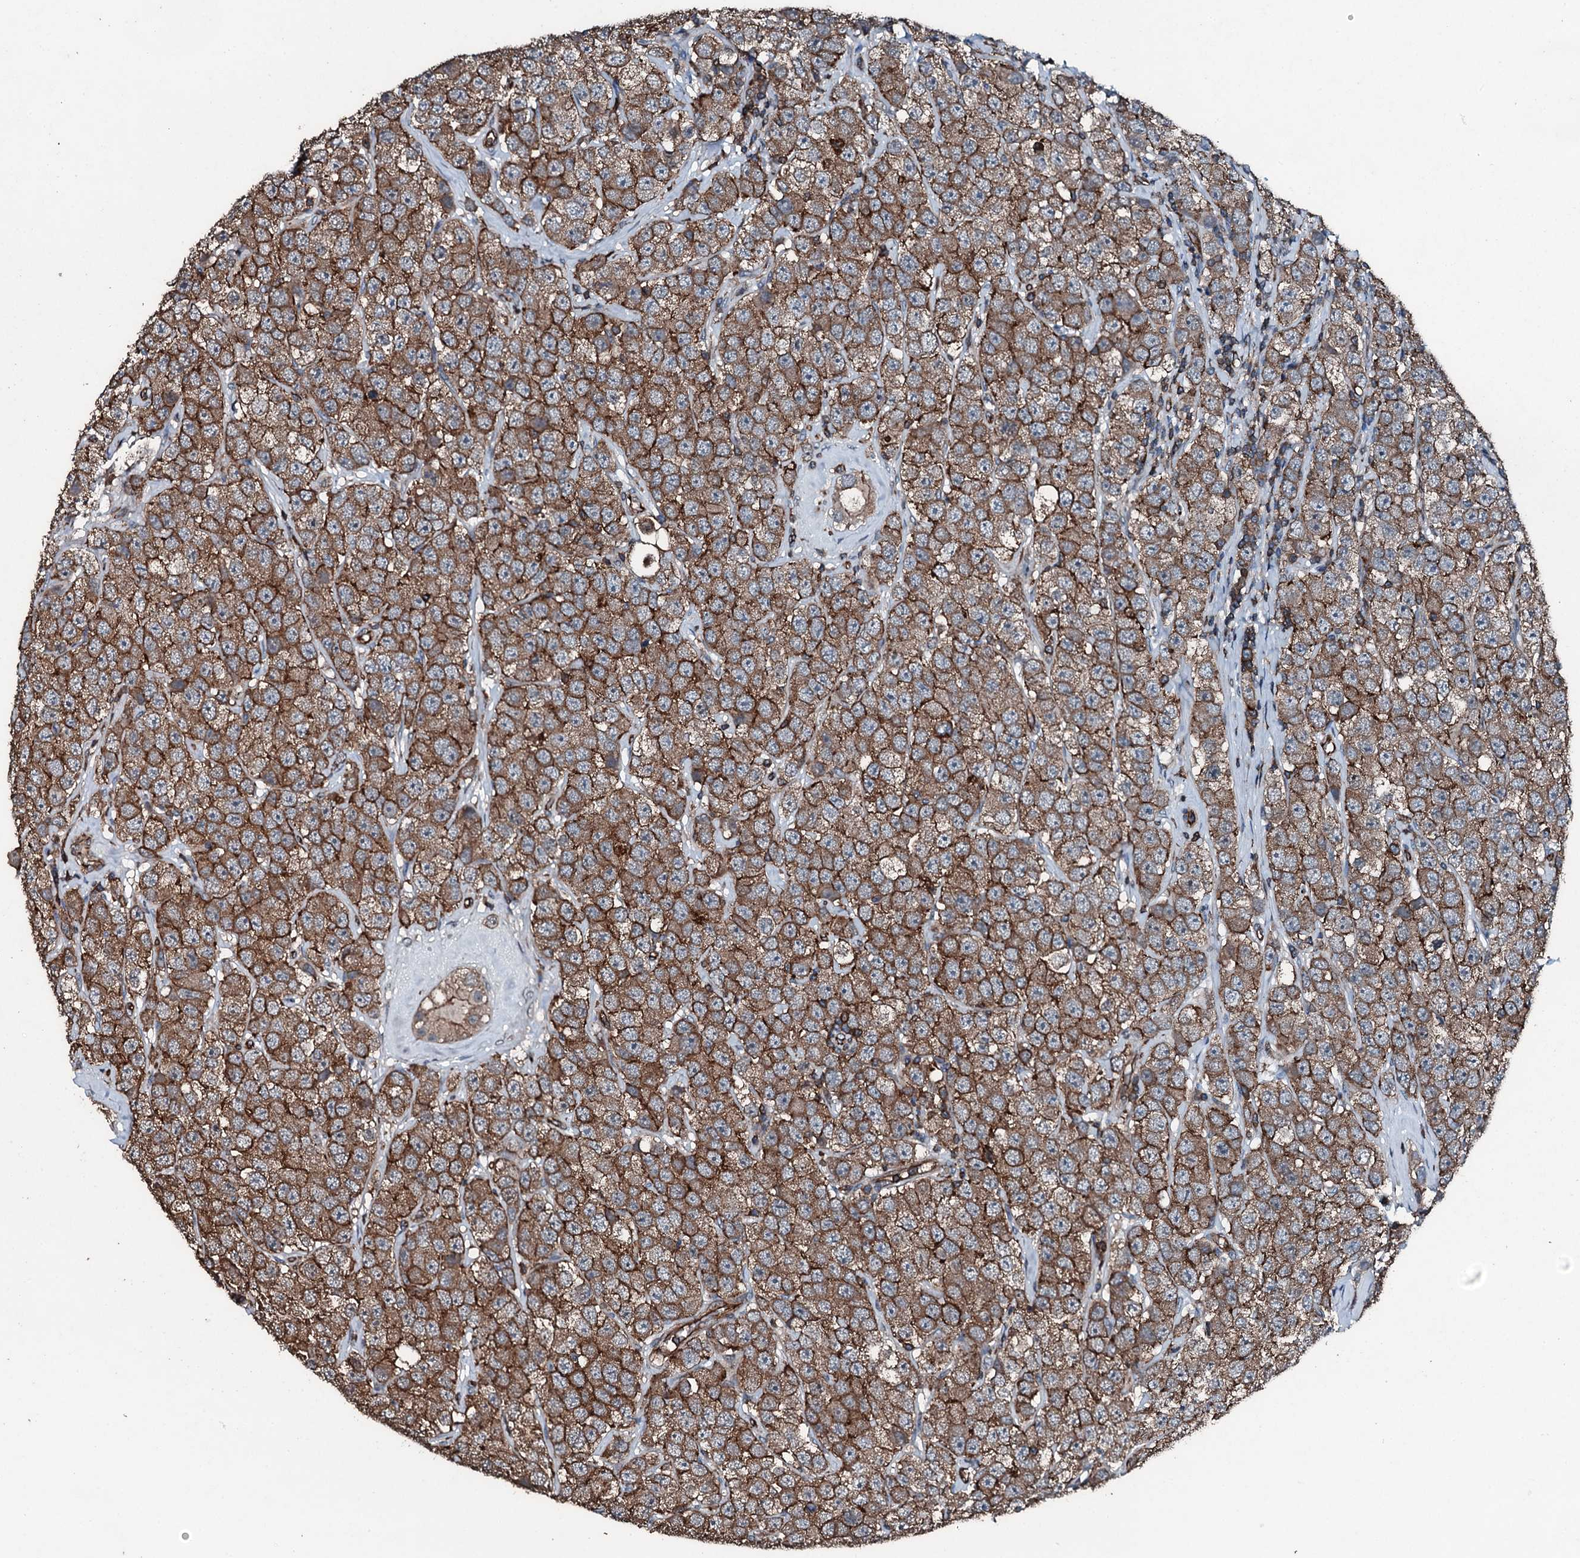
{"staining": {"intensity": "moderate", "quantity": ">75%", "location": "cytoplasmic/membranous"}, "tissue": "testis cancer", "cell_type": "Tumor cells", "image_type": "cancer", "snomed": [{"axis": "morphology", "description": "Seminoma, NOS"}, {"axis": "topography", "description": "Testis"}], "caption": "Immunohistochemical staining of human testis cancer displays medium levels of moderate cytoplasmic/membranous positivity in approximately >75% of tumor cells. The staining was performed using DAB, with brown indicating positive protein expression. Nuclei are stained blue with hematoxylin.", "gene": "SLC25A38", "patient": {"sex": "male", "age": 28}}